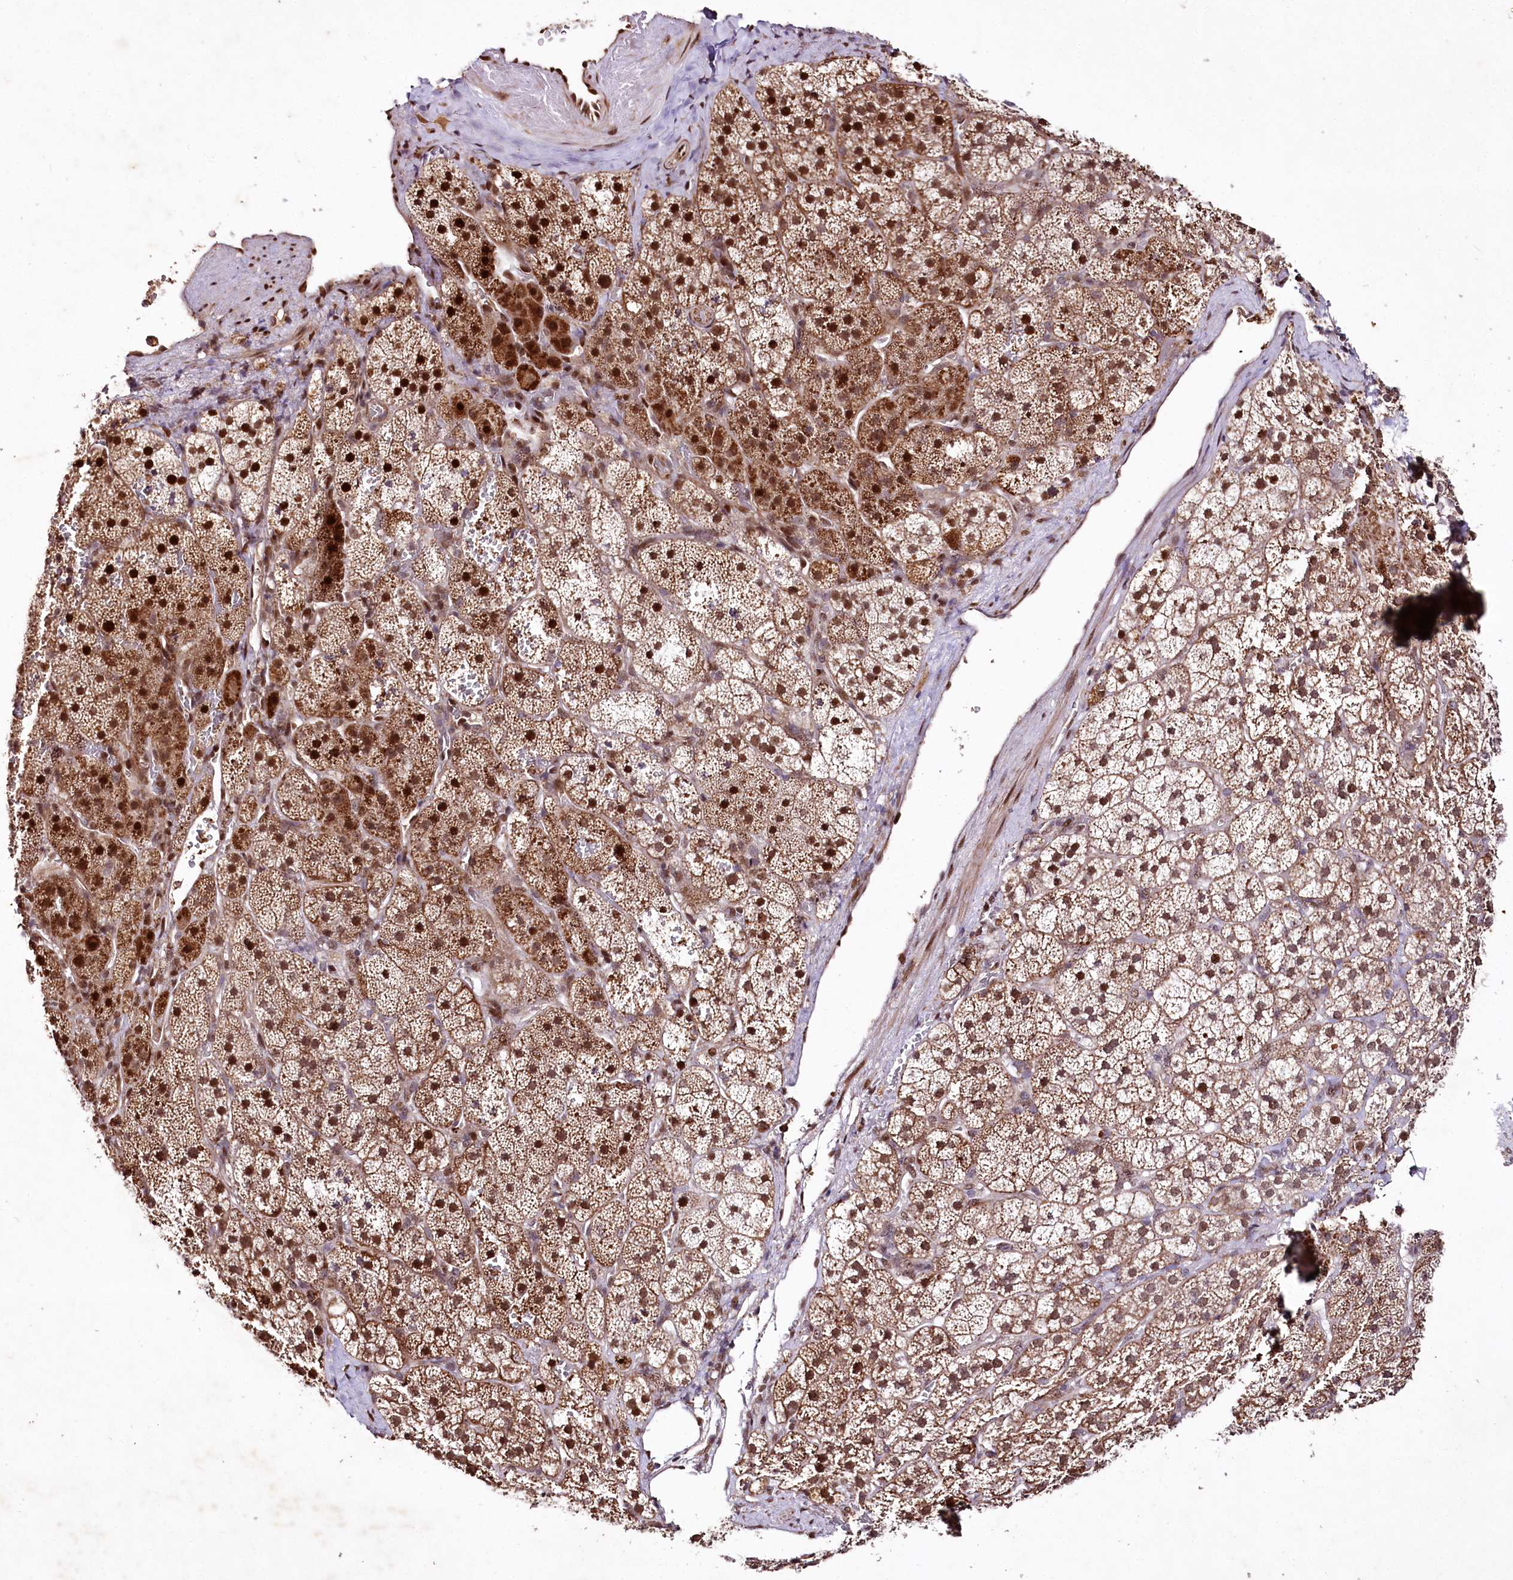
{"staining": {"intensity": "strong", "quantity": "25%-75%", "location": "cytoplasmic/membranous,nuclear"}, "tissue": "adrenal gland", "cell_type": "Glandular cells", "image_type": "normal", "snomed": [{"axis": "morphology", "description": "Normal tissue, NOS"}, {"axis": "topography", "description": "Adrenal gland"}], "caption": "IHC (DAB (3,3'-diaminobenzidine)) staining of normal adrenal gland demonstrates strong cytoplasmic/membranous,nuclear protein staining in approximately 25%-75% of glandular cells. Immunohistochemistry stains the protein of interest in brown and the nuclei are stained blue.", "gene": "DMP1", "patient": {"sex": "female", "age": 44}}